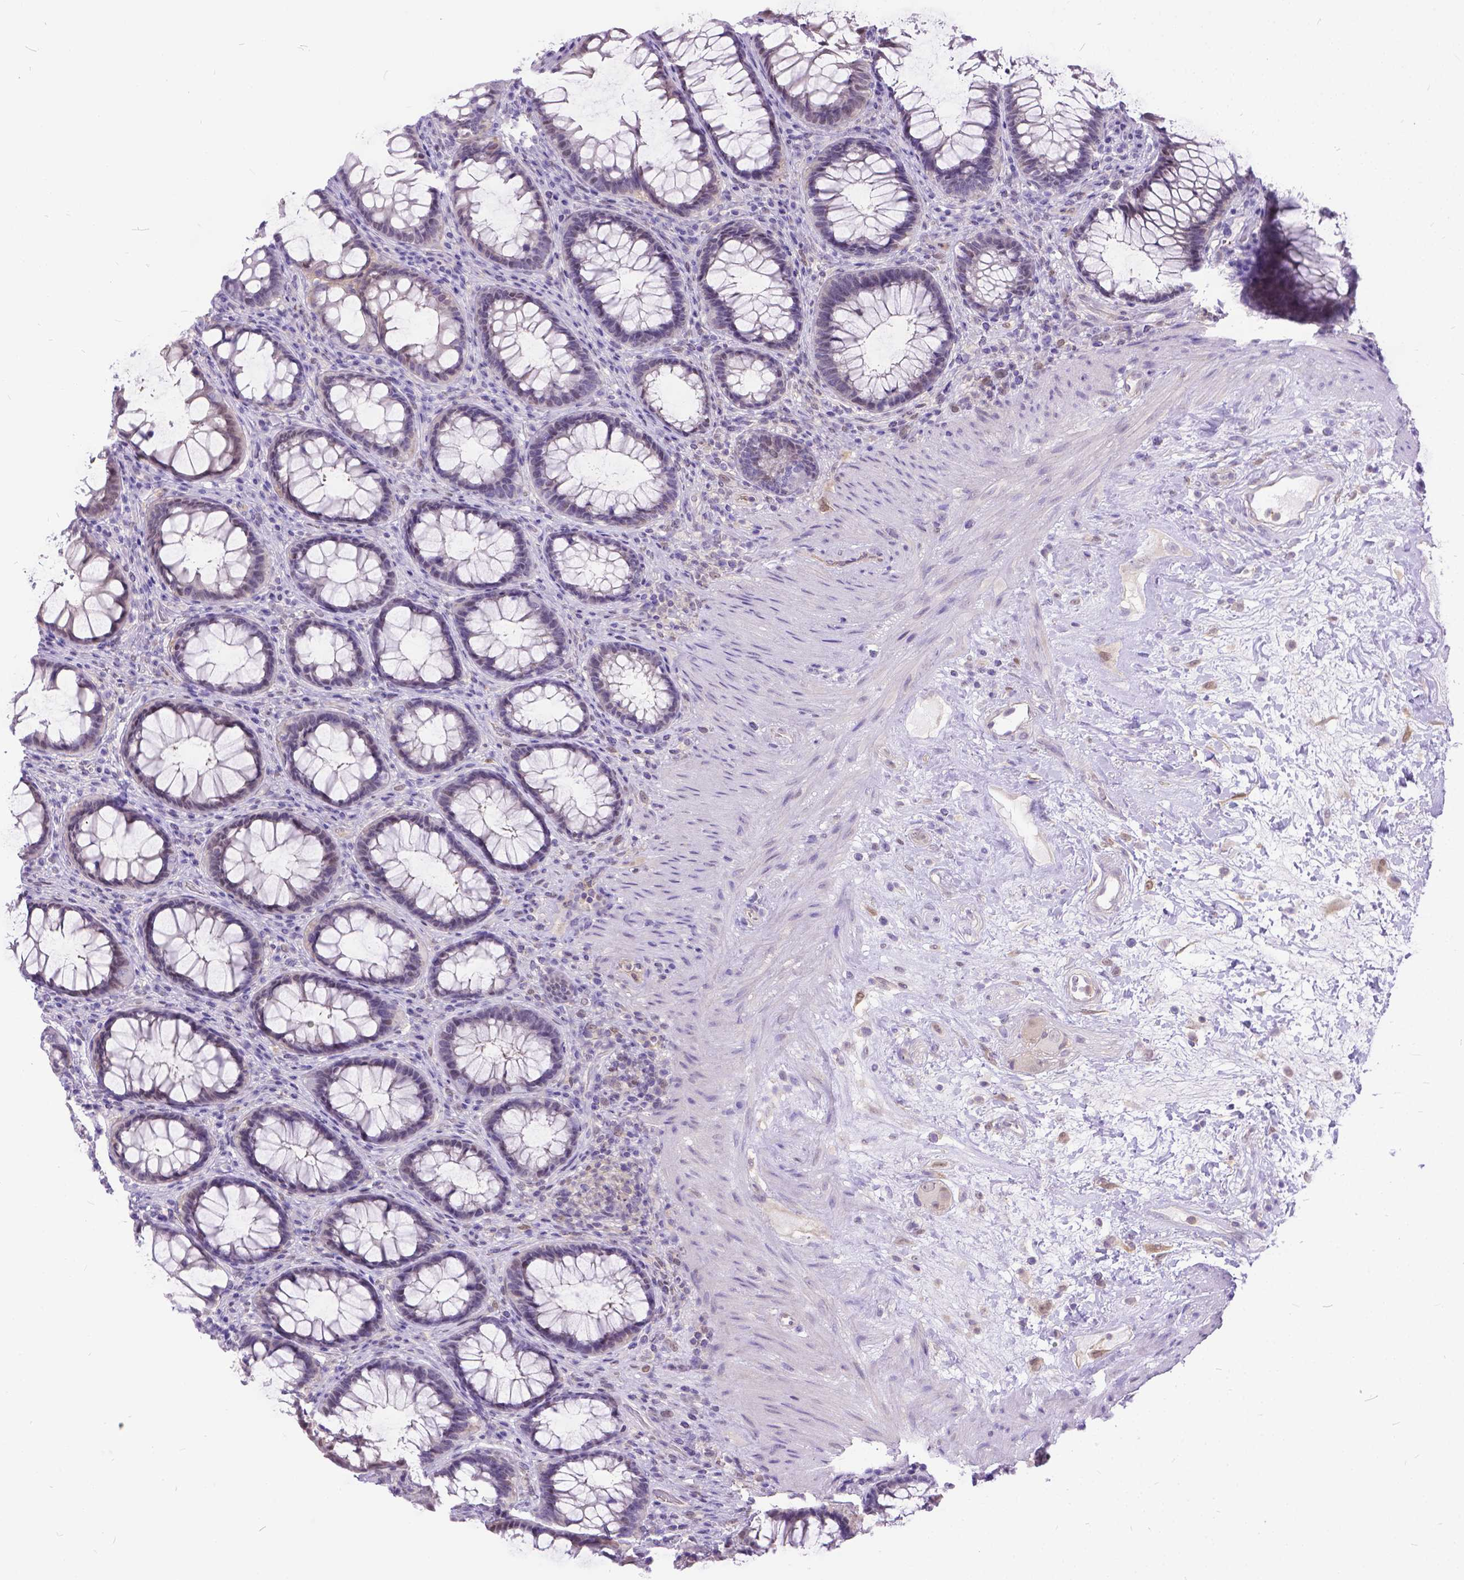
{"staining": {"intensity": "weak", "quantity": "<25%", "location": "cytoplasmic/membranous,nuclear"}, "tissue": "rectum", "cell_type": "Glandular cells", "image_type": "normal", "snomed": [{"axis": "morphology", "description": "Normal tissue, NOS"}, {"axis": "topography", "description": "Rectum"}], "caption": "High power microscopy micrograph of an immunohistochemistry histopathology image of normal rectum, revealing no significant expression in glandular cells.", "gene": "TMEM169", "patient": {"sex": "male", "age": 72}}